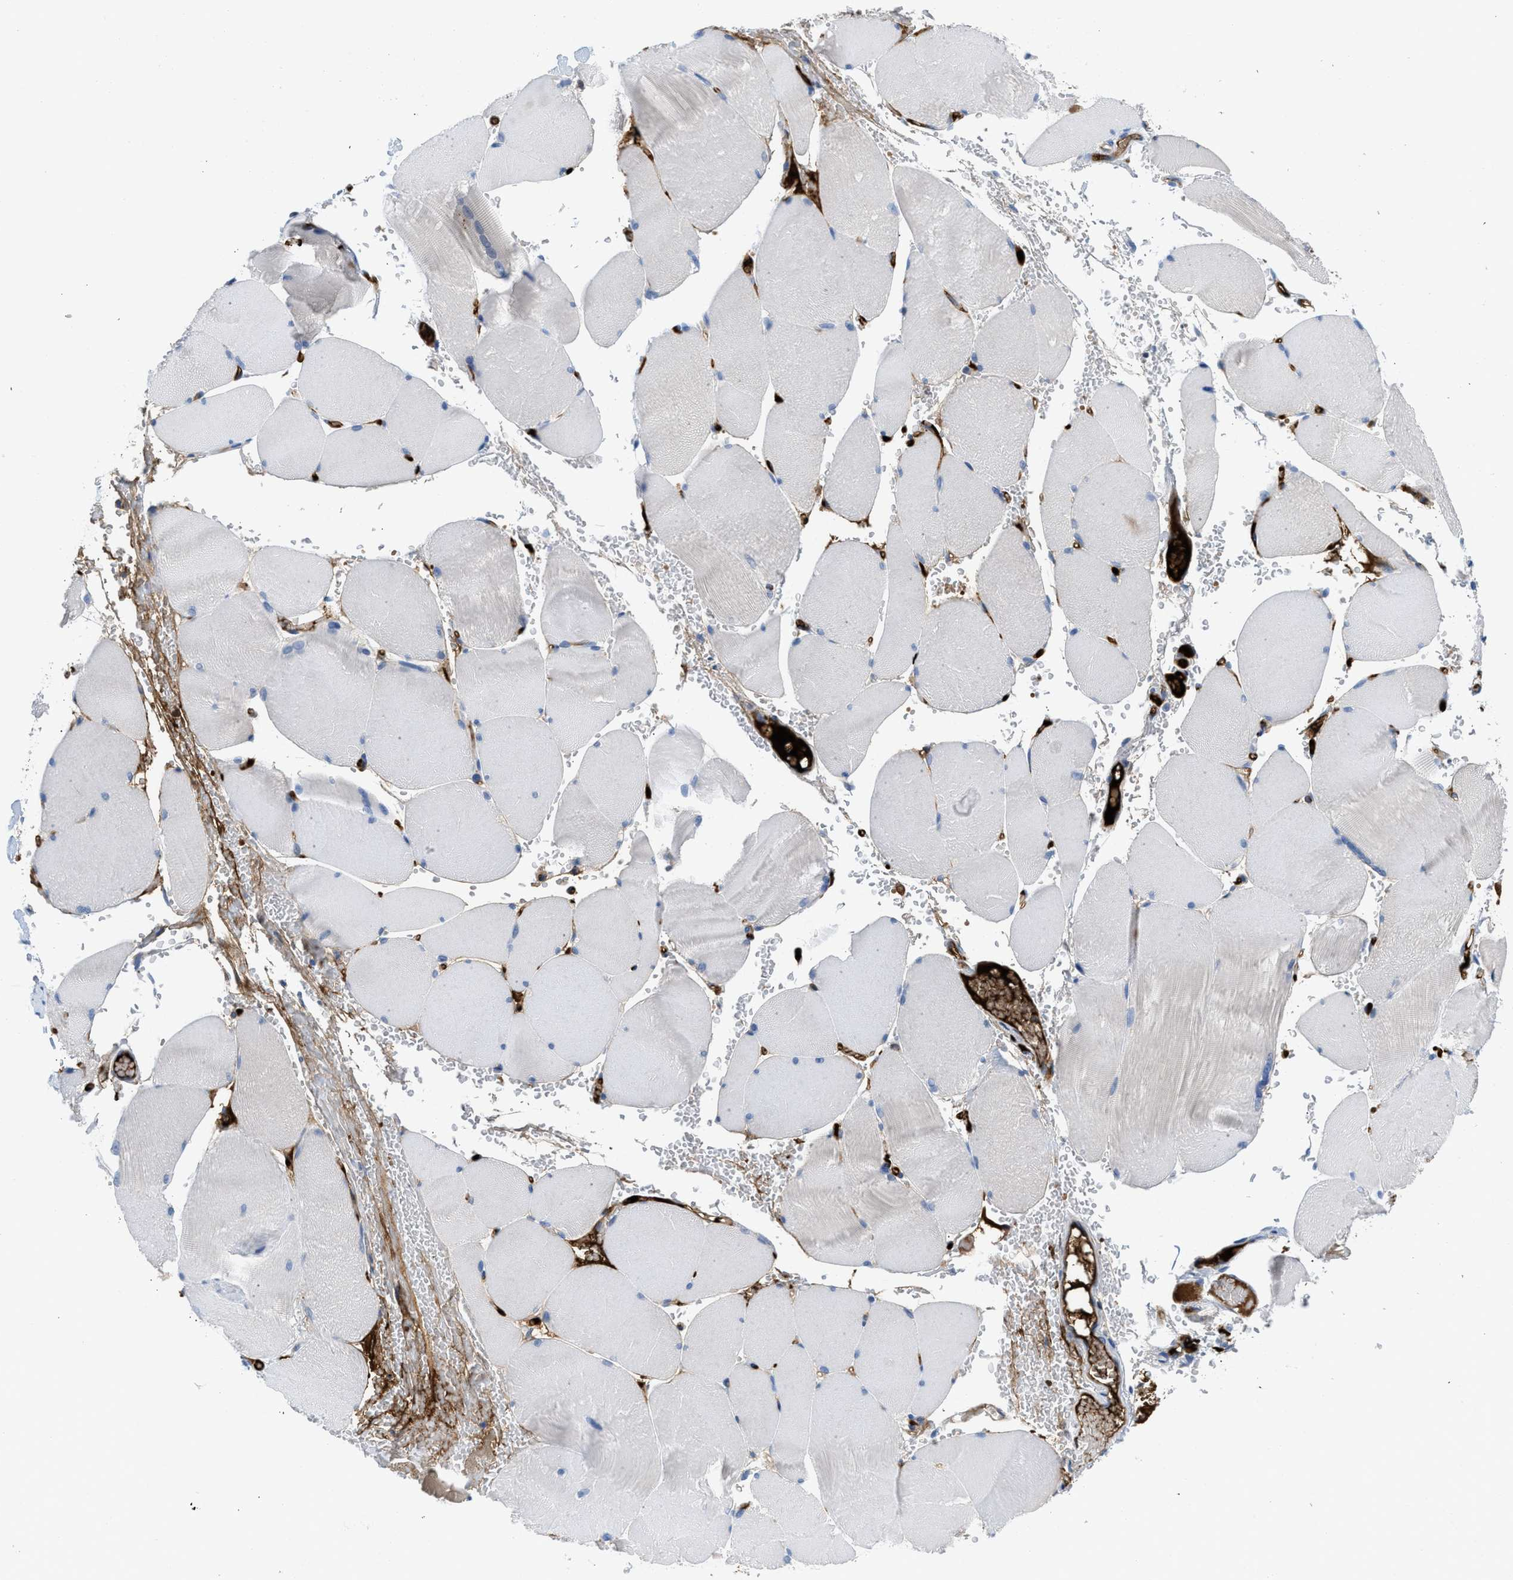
{"staining": {"intensity": "negative", "quantity": "none", "location": "none"}, "tissue": "skeletal muscle", "cell_type": "Myocytes", "image_type": "normal", "snomed": [{"axis": "morphology", "description": "Normal tissue, NOS"}, {"axis": "topography", "description": "Skin"}, {"axis": "topography", "description": "Skeletal muscle"}], "caption": "Protein analysis of unremarkable skeletal muscle displays no significant positivity in myocytes. (Stains: DAB immunohistochemistry with hematoxylin counter stain, Microscopy: brightfield microscopy at high magnification).", "gene": "LEF1", "patient": {"sex": "male", "age": 83}}